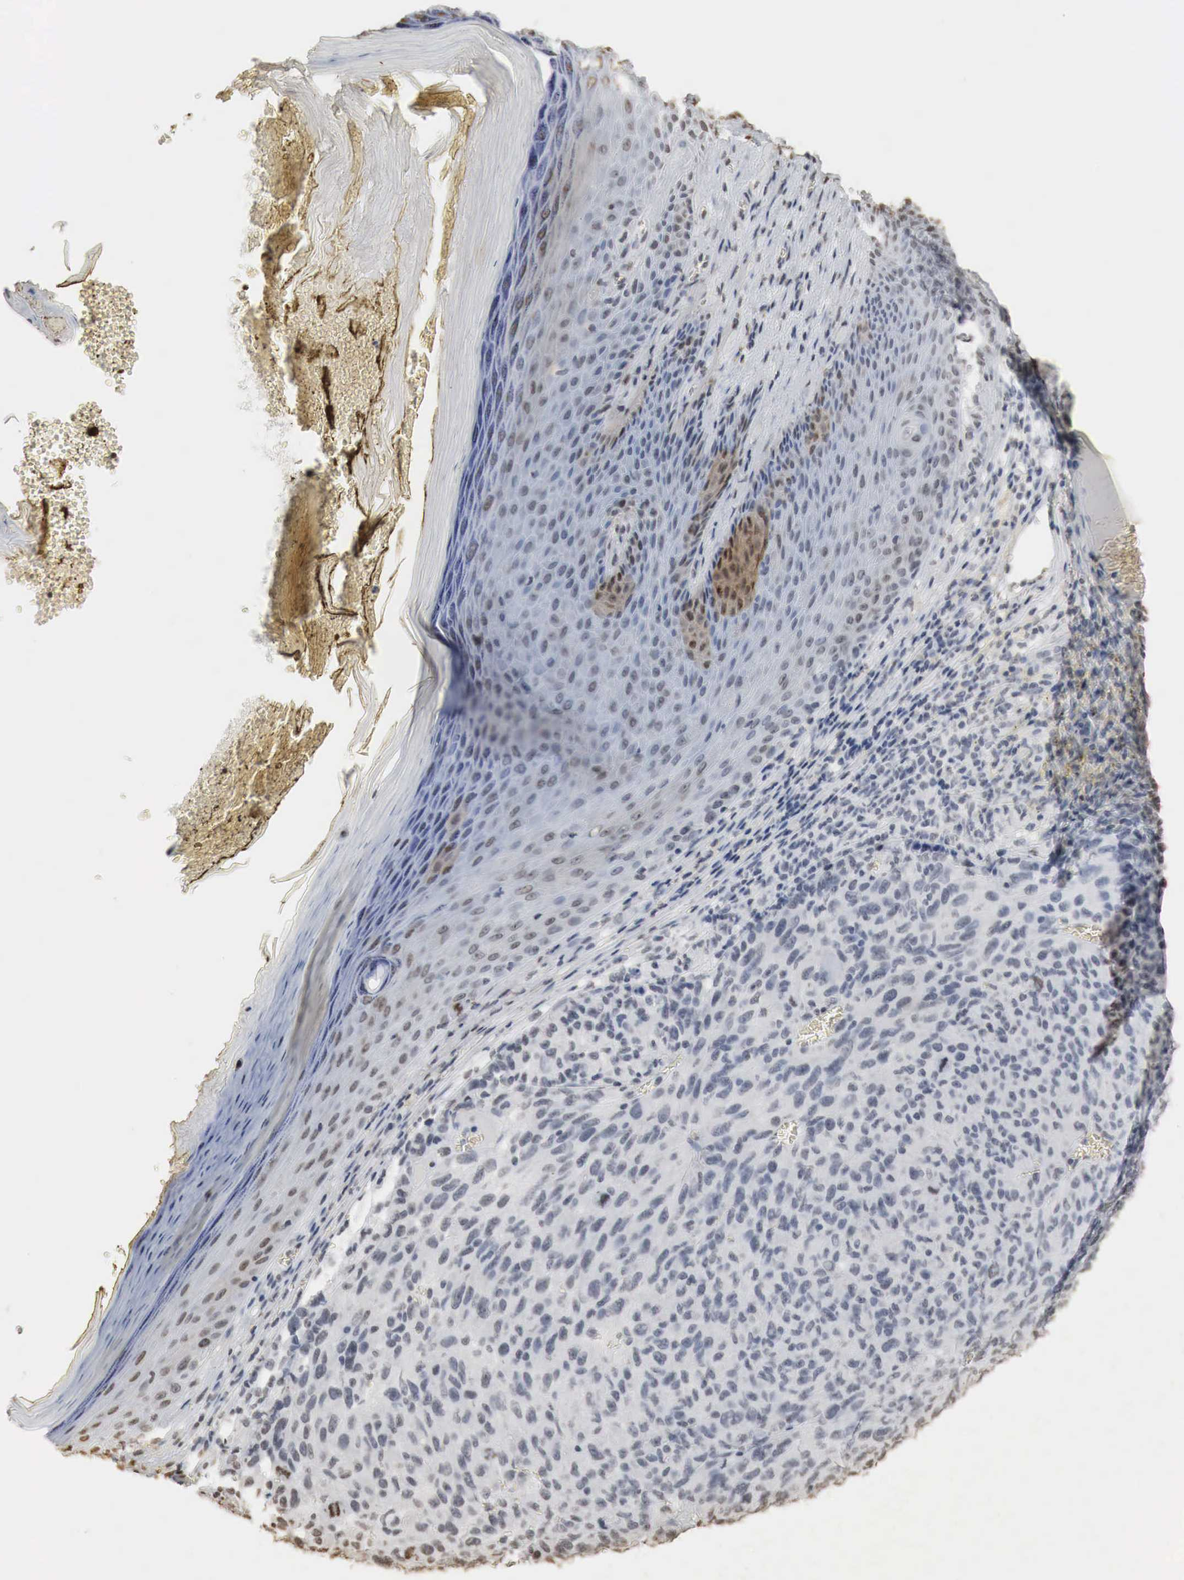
{"staining": {"intensity": "weak", "quantity": "<25%", "location": "cytoplasmic/membranous,nuclear"}, "tissue": "melanoma", "cell_type": "Tumor cells", "image_type": "cancer", "snomed": [{"axis": "morphology", "description": "Malignant melanoma, NOS"}, {"axis": "topography", "description": "Skin"}], "caption": "There is no significant staining in tumor cells of melanoma. The staining was performed using DAB (3,3'-diaminobenzidine) to visualize the protein expression in brown, while the nuclei were stained in blue with hematoxylin (Magnification: 20x).", "gene": "ERBB4", "patient": {"sex": "male", "age": 76}}